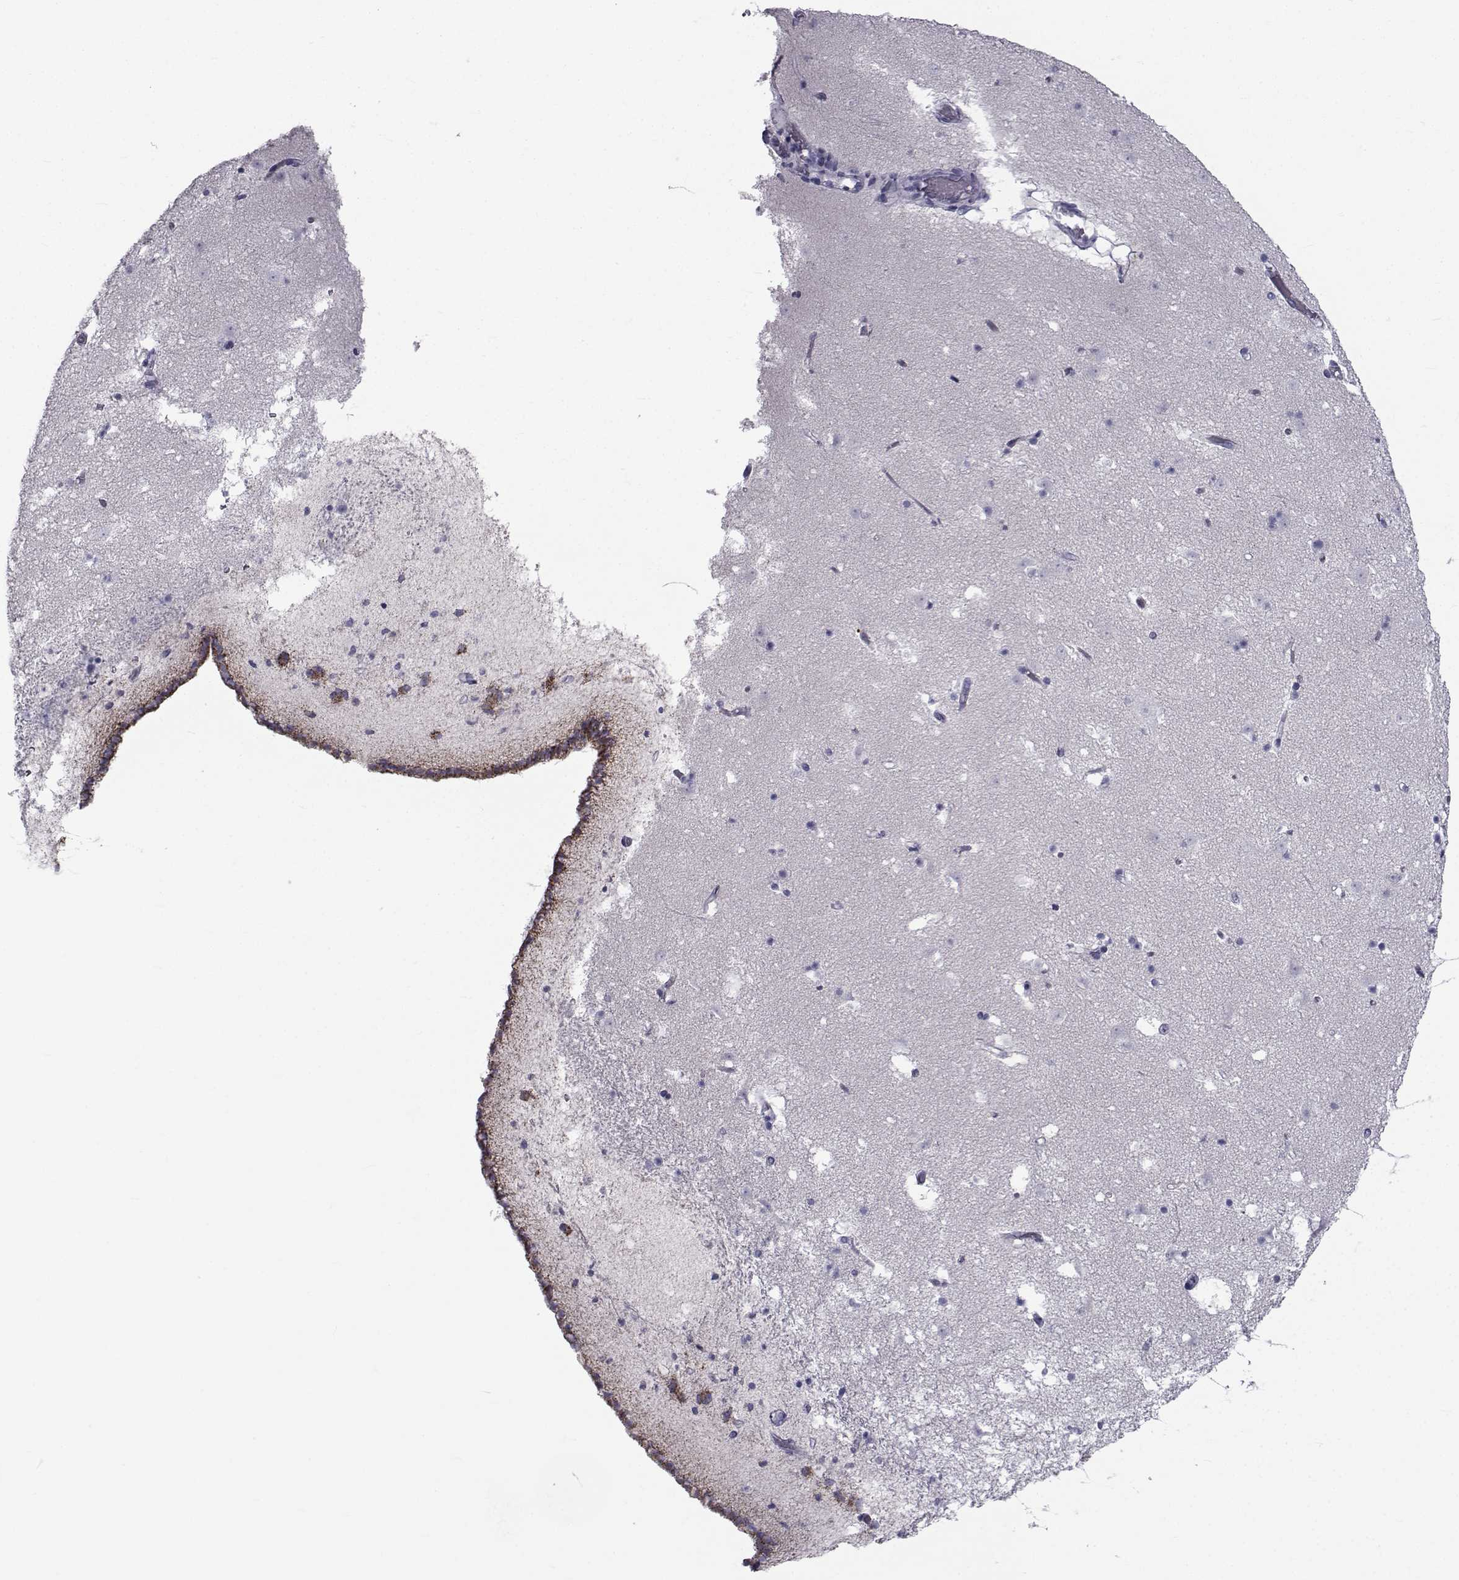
{"staining": {"intensity": "negative", "quantity": "none", "location": "none"}, "tissue": "caudate", "cell_type": "Glial cells", "image_type": "normal", "snomed": [{"axis": "morphology", "description": "Normal tissue, NOS"}, {"axis": "topography", "description": "Lateral ventricle wall"}], "caption": "Image shows no protein positivity in glial cells of unremarkable caudate. Brightfield microscopy of immunohistochemistry (IHC) stained with DAB (brown) and hematoxylin (blue), captured at high magnification.", "gene": "FDXR", "patient": {"sex": "female", "age": 42}}